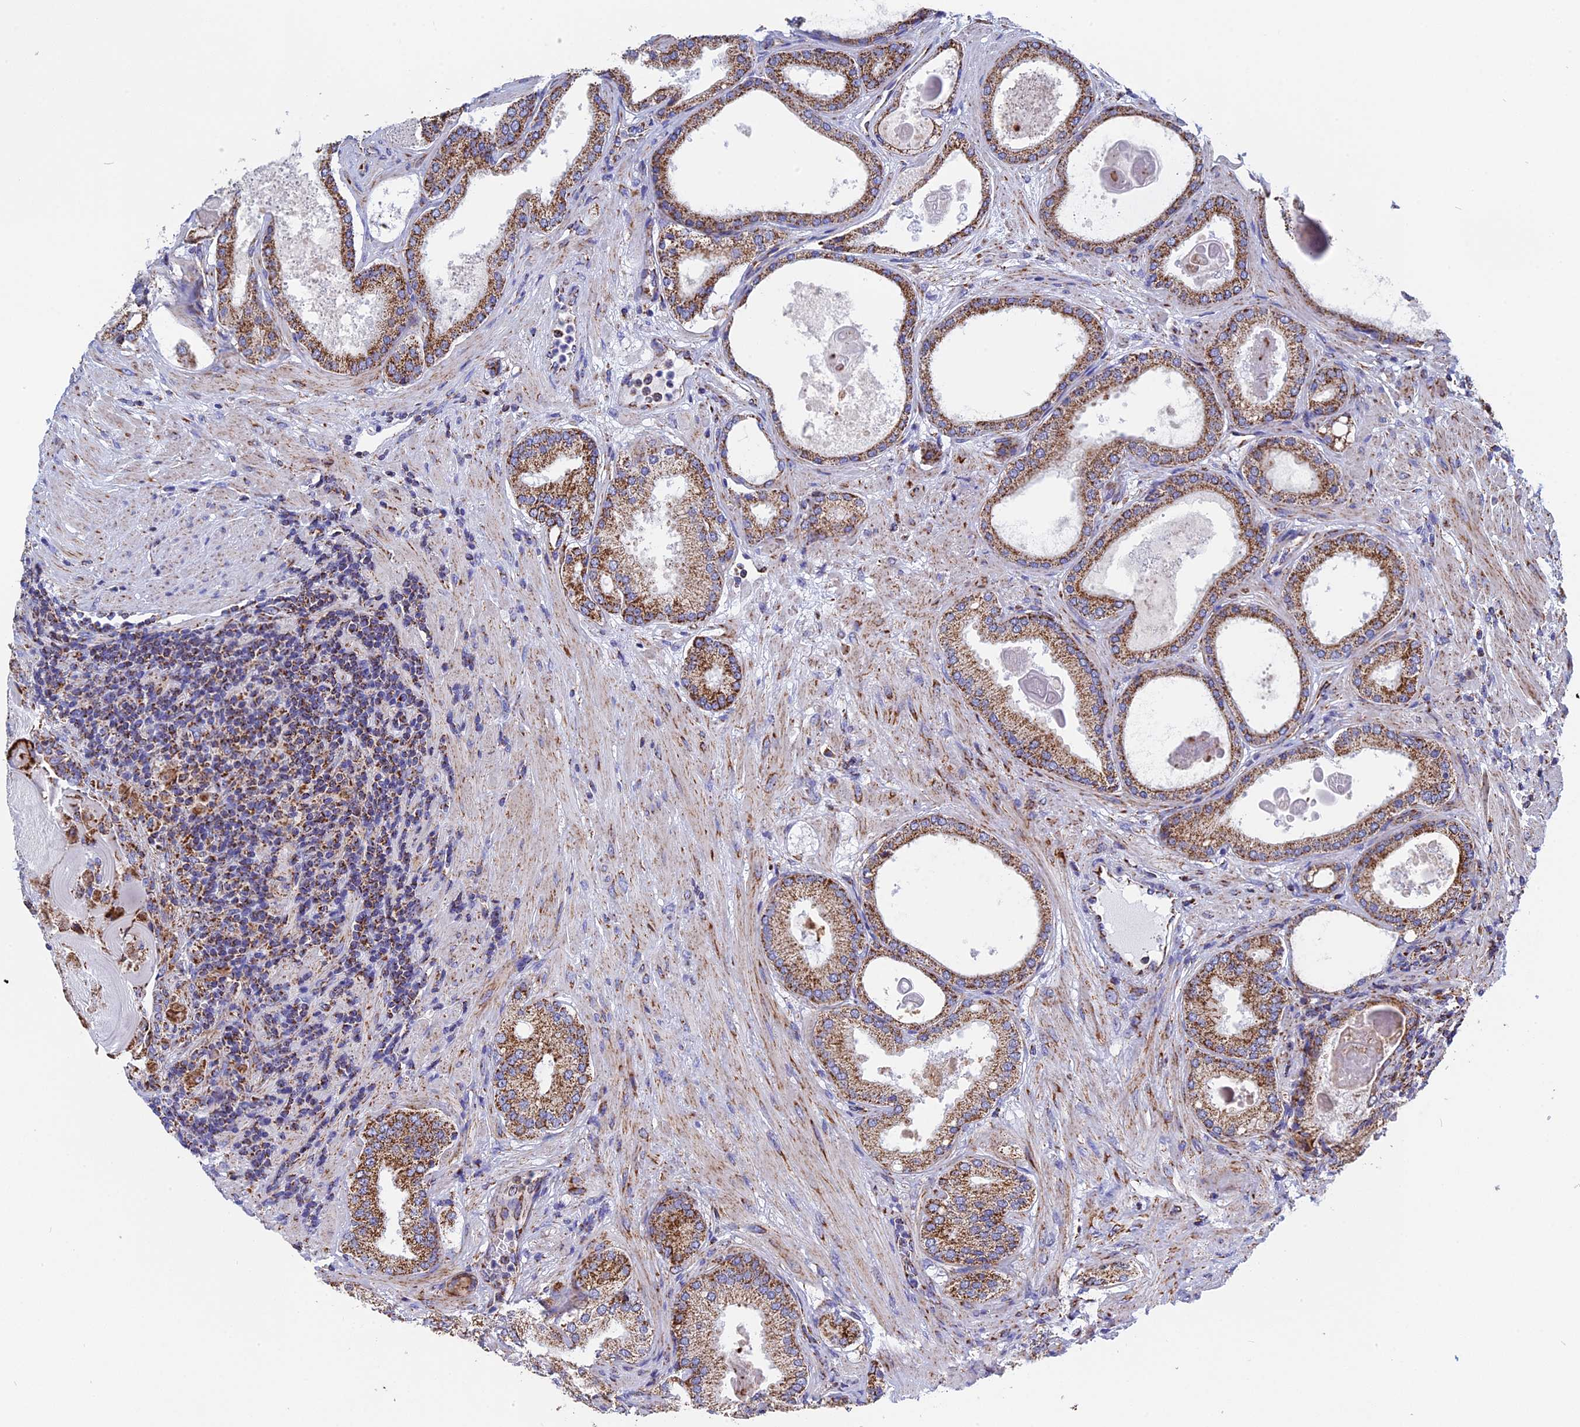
{"staining": {"intensity": "strong", "quantity": ">75%", "location": "cytoplasmic/membranous"}, "tissue": "prostate cancer", "cell_type": "Tumor cells", "image_type": "cancer", "snomed": [{"axis": "morphology", "description": "Adenocarcinoma, Low grade"}, {"axis": "topography", "description": "Prostate"}], "caption": "A high amount of strong cytoplasmic/membranous staining is seen in about >75% of tumor cells in prostate adenocarcinoma (low-grade) tissue.", "gene": "NDUFA5", "patient": {"sex": "male", "age": 59}}